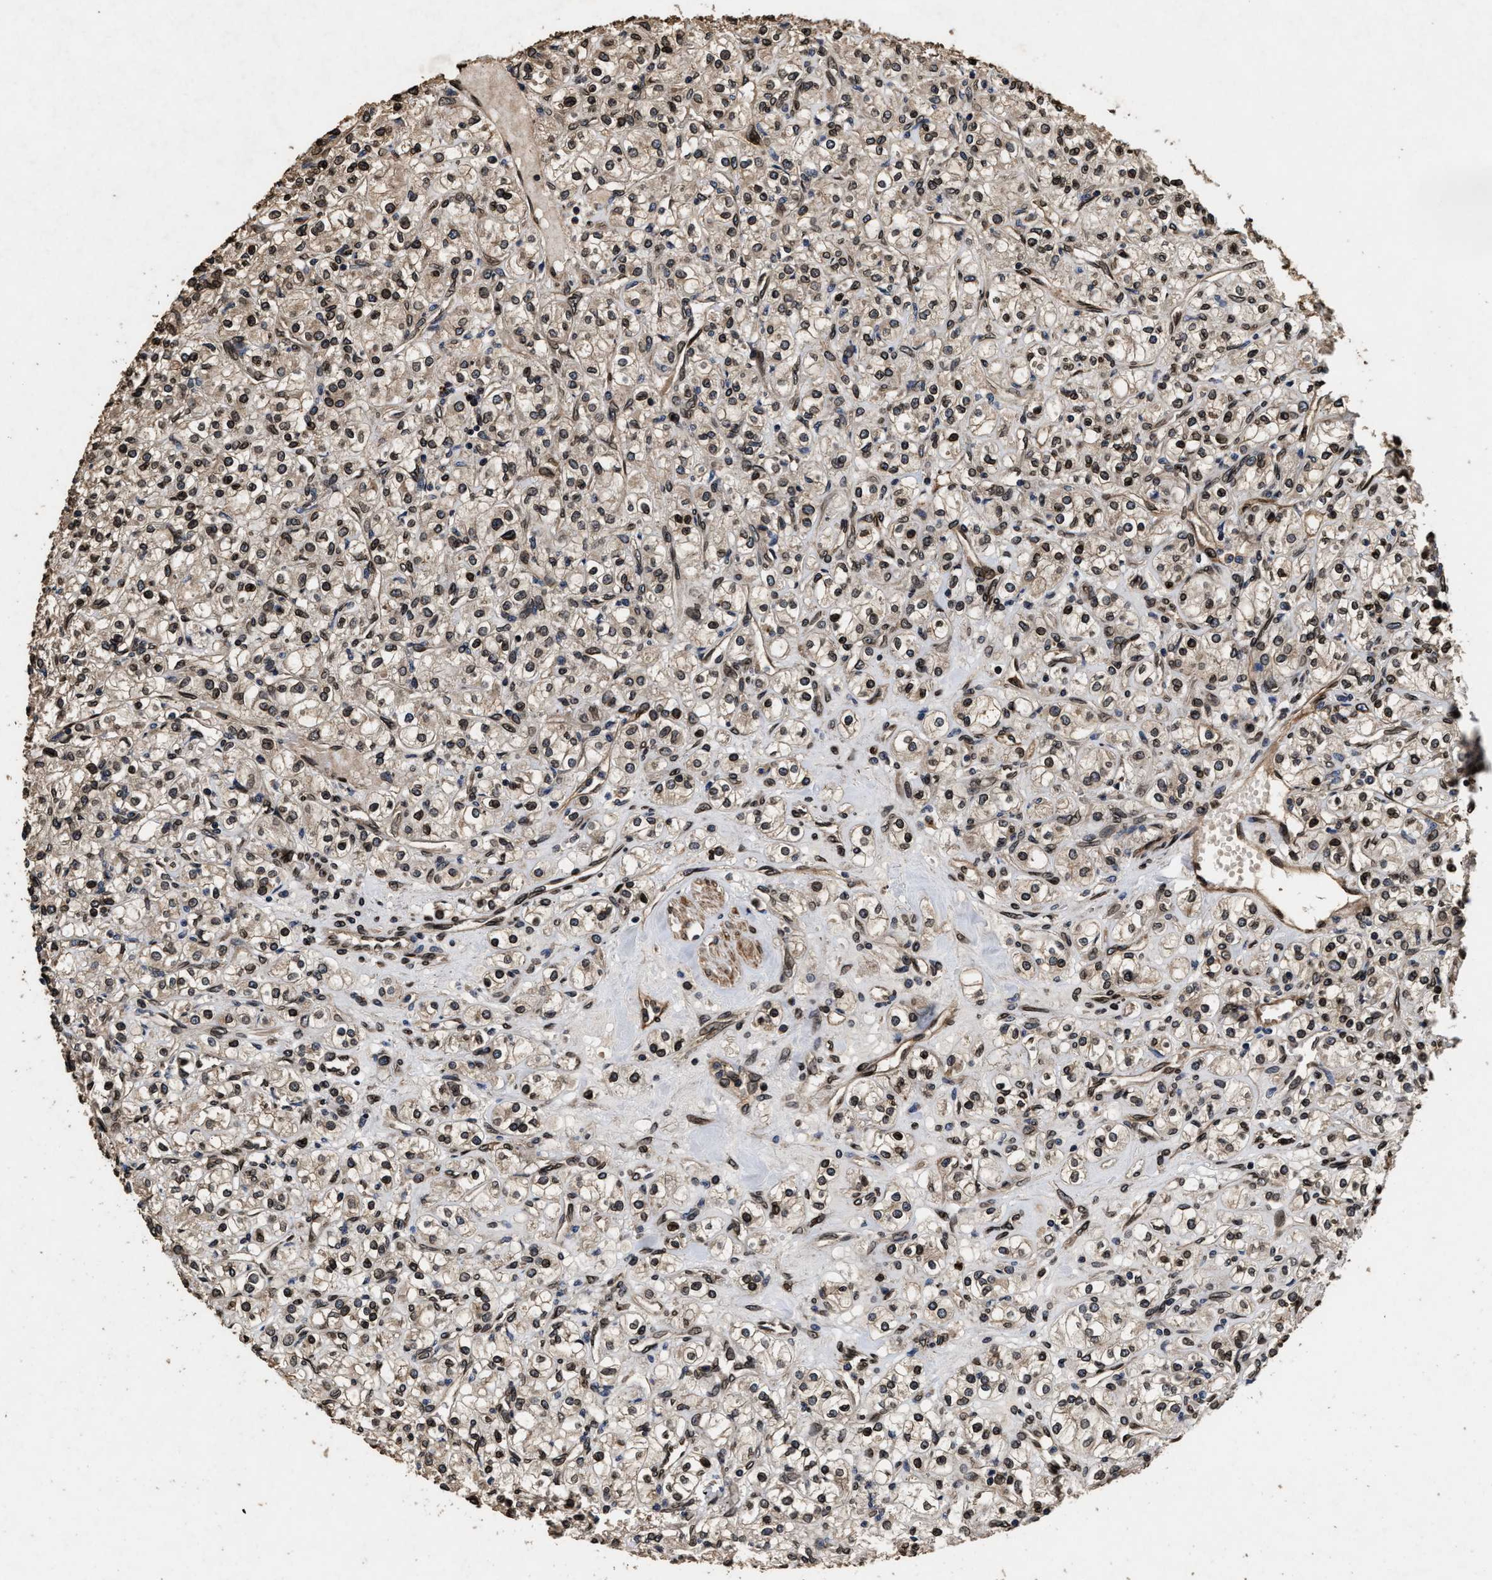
{"staining": {"intensity": "moderate", "quantity": ">75%", "location": "cytoplasmic/membranous,nuclear"}, "tissue": "renal cancer", "cell_type": "Tumor cells", "image_type": "cancer", "snomed": [{"axis": "morphology", "description": "Adenocarcinoma, NOS"}, {"axis": "topography", "description": "Kidney"}], "caption": "A medium amount of moderate cytoplasmic/membranous and nuclear expression is identified in approximately >75% of tumor cells in adenocarcinoma (renal) tissue. The staining is performed using DAB brown chromogen to label protein expression. The nuclei are counter-stained blue using hematoxylin.", "gene": "ACCS", "patient": {"sex": "male", "age": 77}}